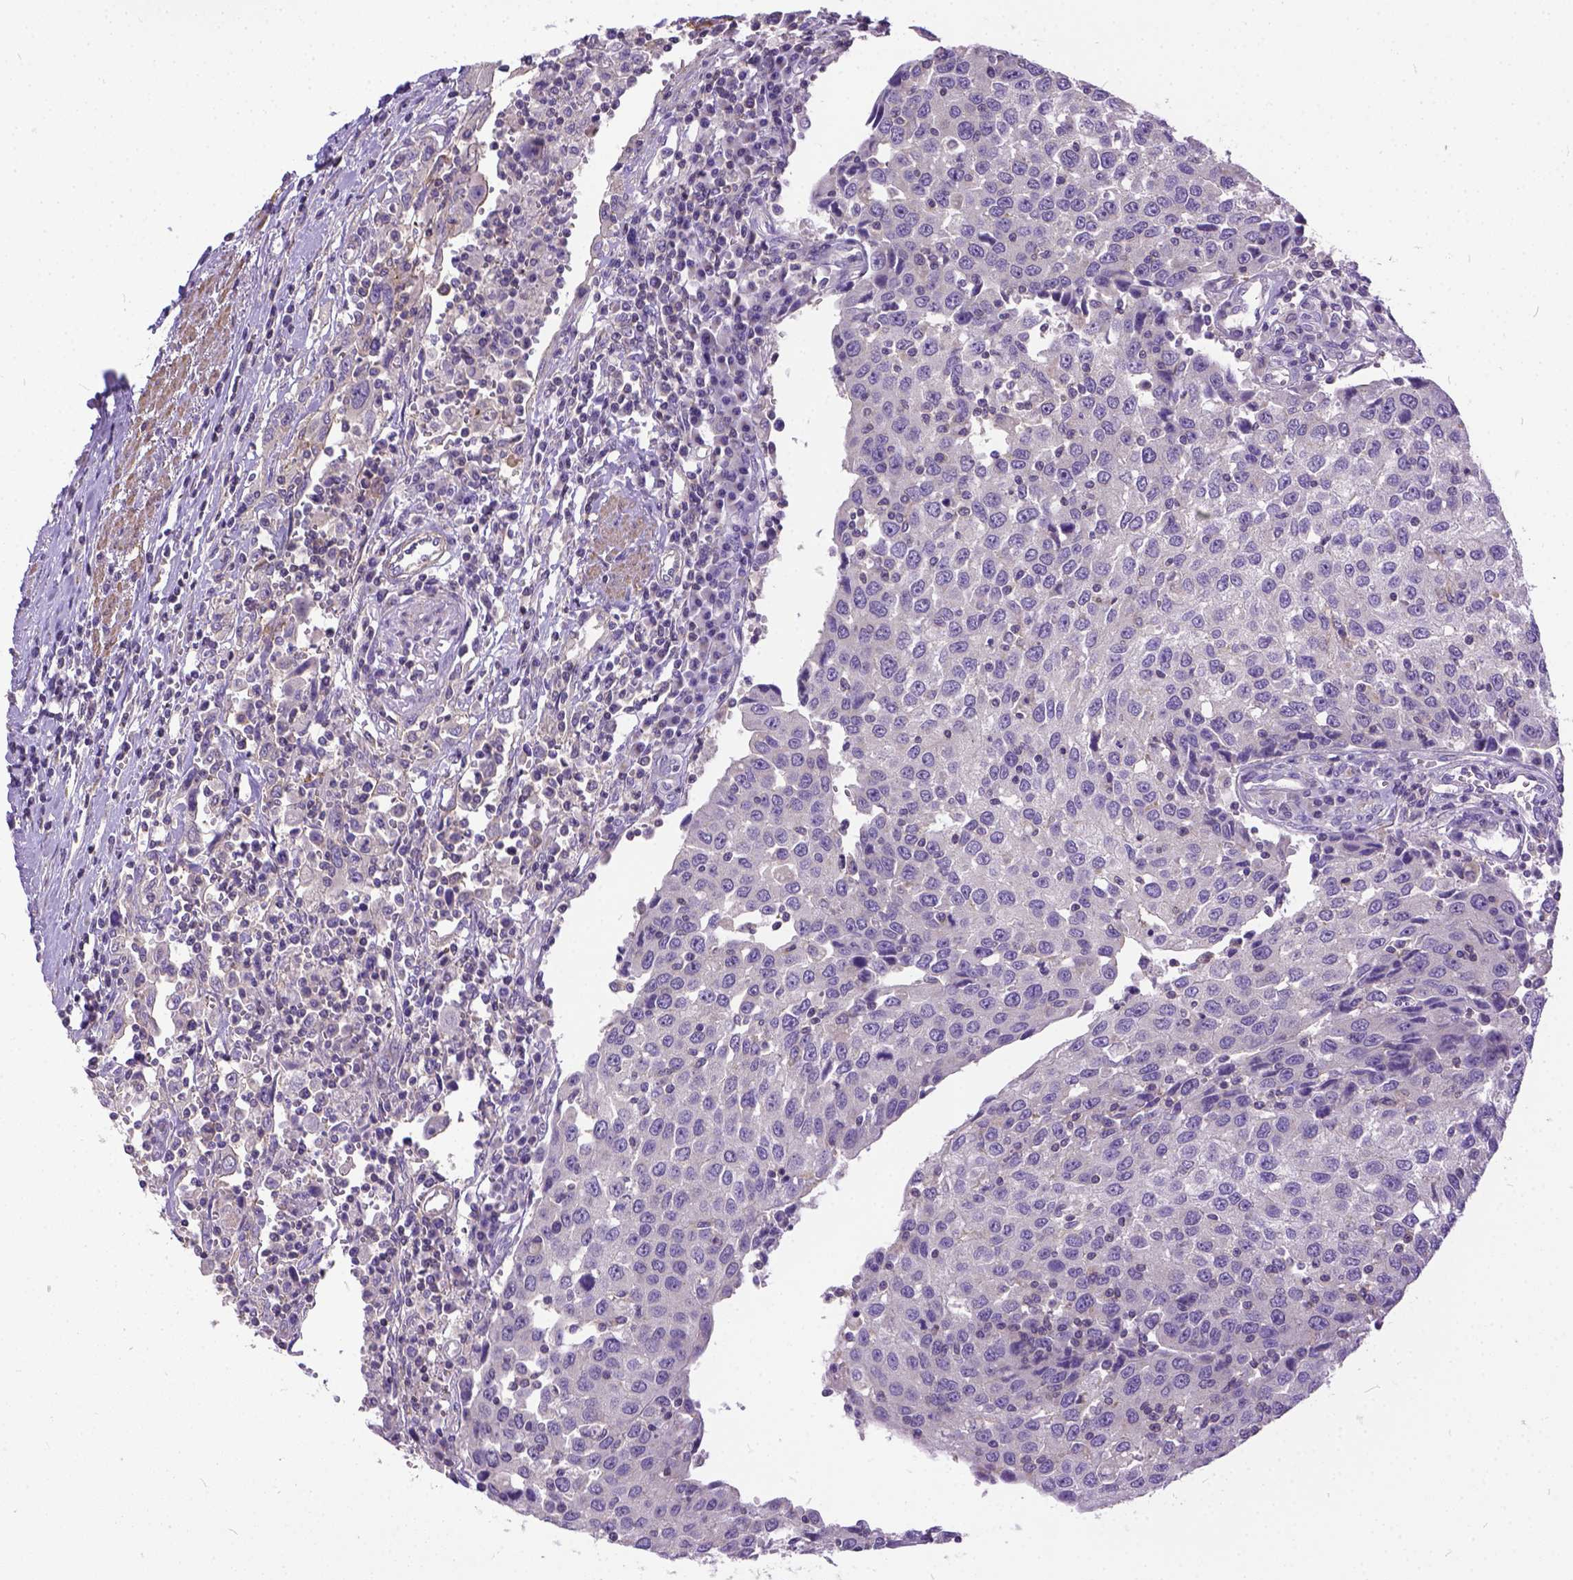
{"staining": {"intensity": "negative", "quantity": "none", "location": "none"}, "tissue": "urothelial cancer", "cell_type": "Tumor cells", "image_type": "cancer", "snomed": [{"axis": "morphology", "description": "Urothelial carcinoma, High grade"}, {"axis": "topography", "description": "Urinary bladder"}], "caption": "IHC image of neoplastic tissue: urothelial cancer stained with DAB shows no significant protein positivity in tumor cells.", "gene": "BANF2", "patient": {"sex": "female", "age": 85}}